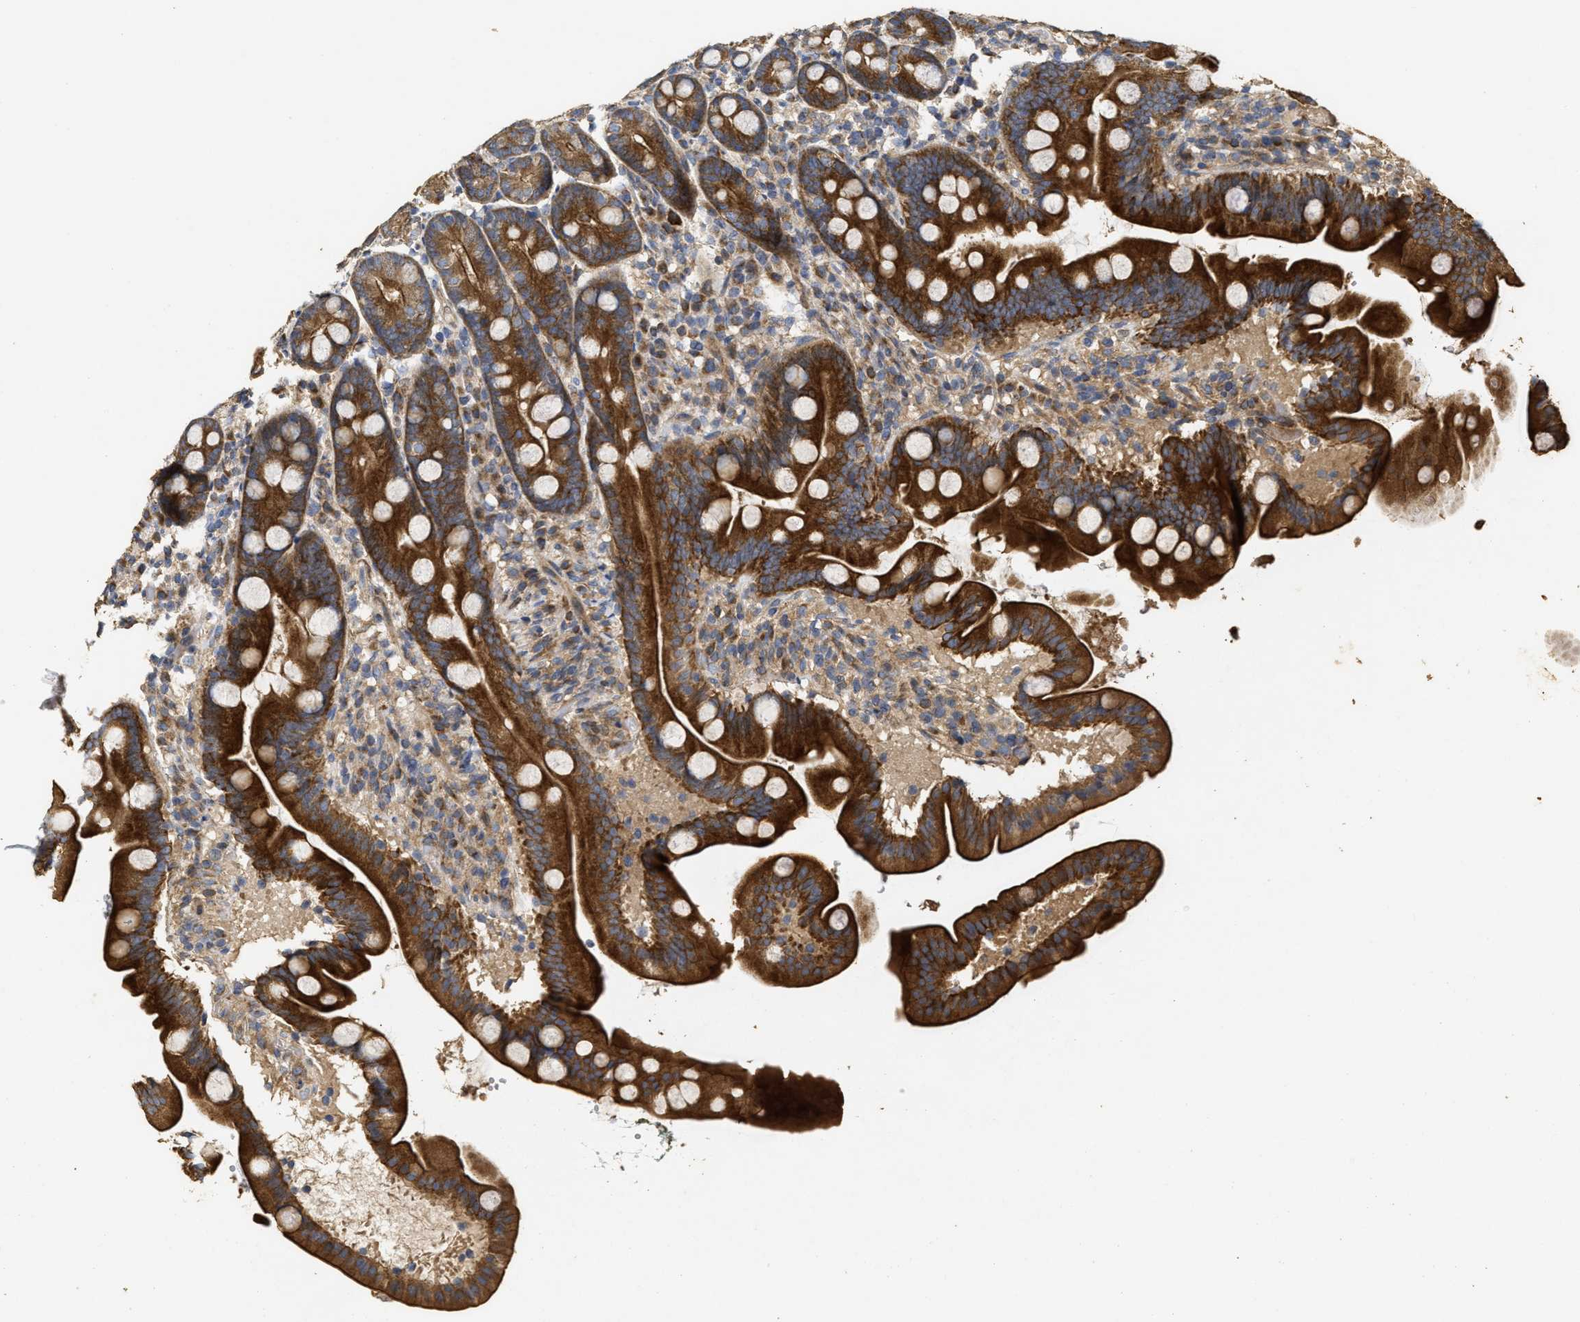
{"staining": {"intensity": "strong", "quantity": ">75%", "location": "cytoplasmic/membranous"}, "tissue": "duodenum", "cell_type": "Glandular cells", "image_type": "normal", "snomed": [{"axis": "morphology", "description": "Normal tissue, NOS"}, {"axis": "topography", "description": "Duodenum"}], "caption": "Immunohistochemical staining of normal duodenum shows high levels of strong cytoplasmic/membranous positivity in about >75% of glandular cells. (Stains: DAB in brown, nuclei in blue, Microscopy: brightfield microscopy at high magnification).", "gene": "NAV1", "patient": {"sex": "male", "age": 54}}